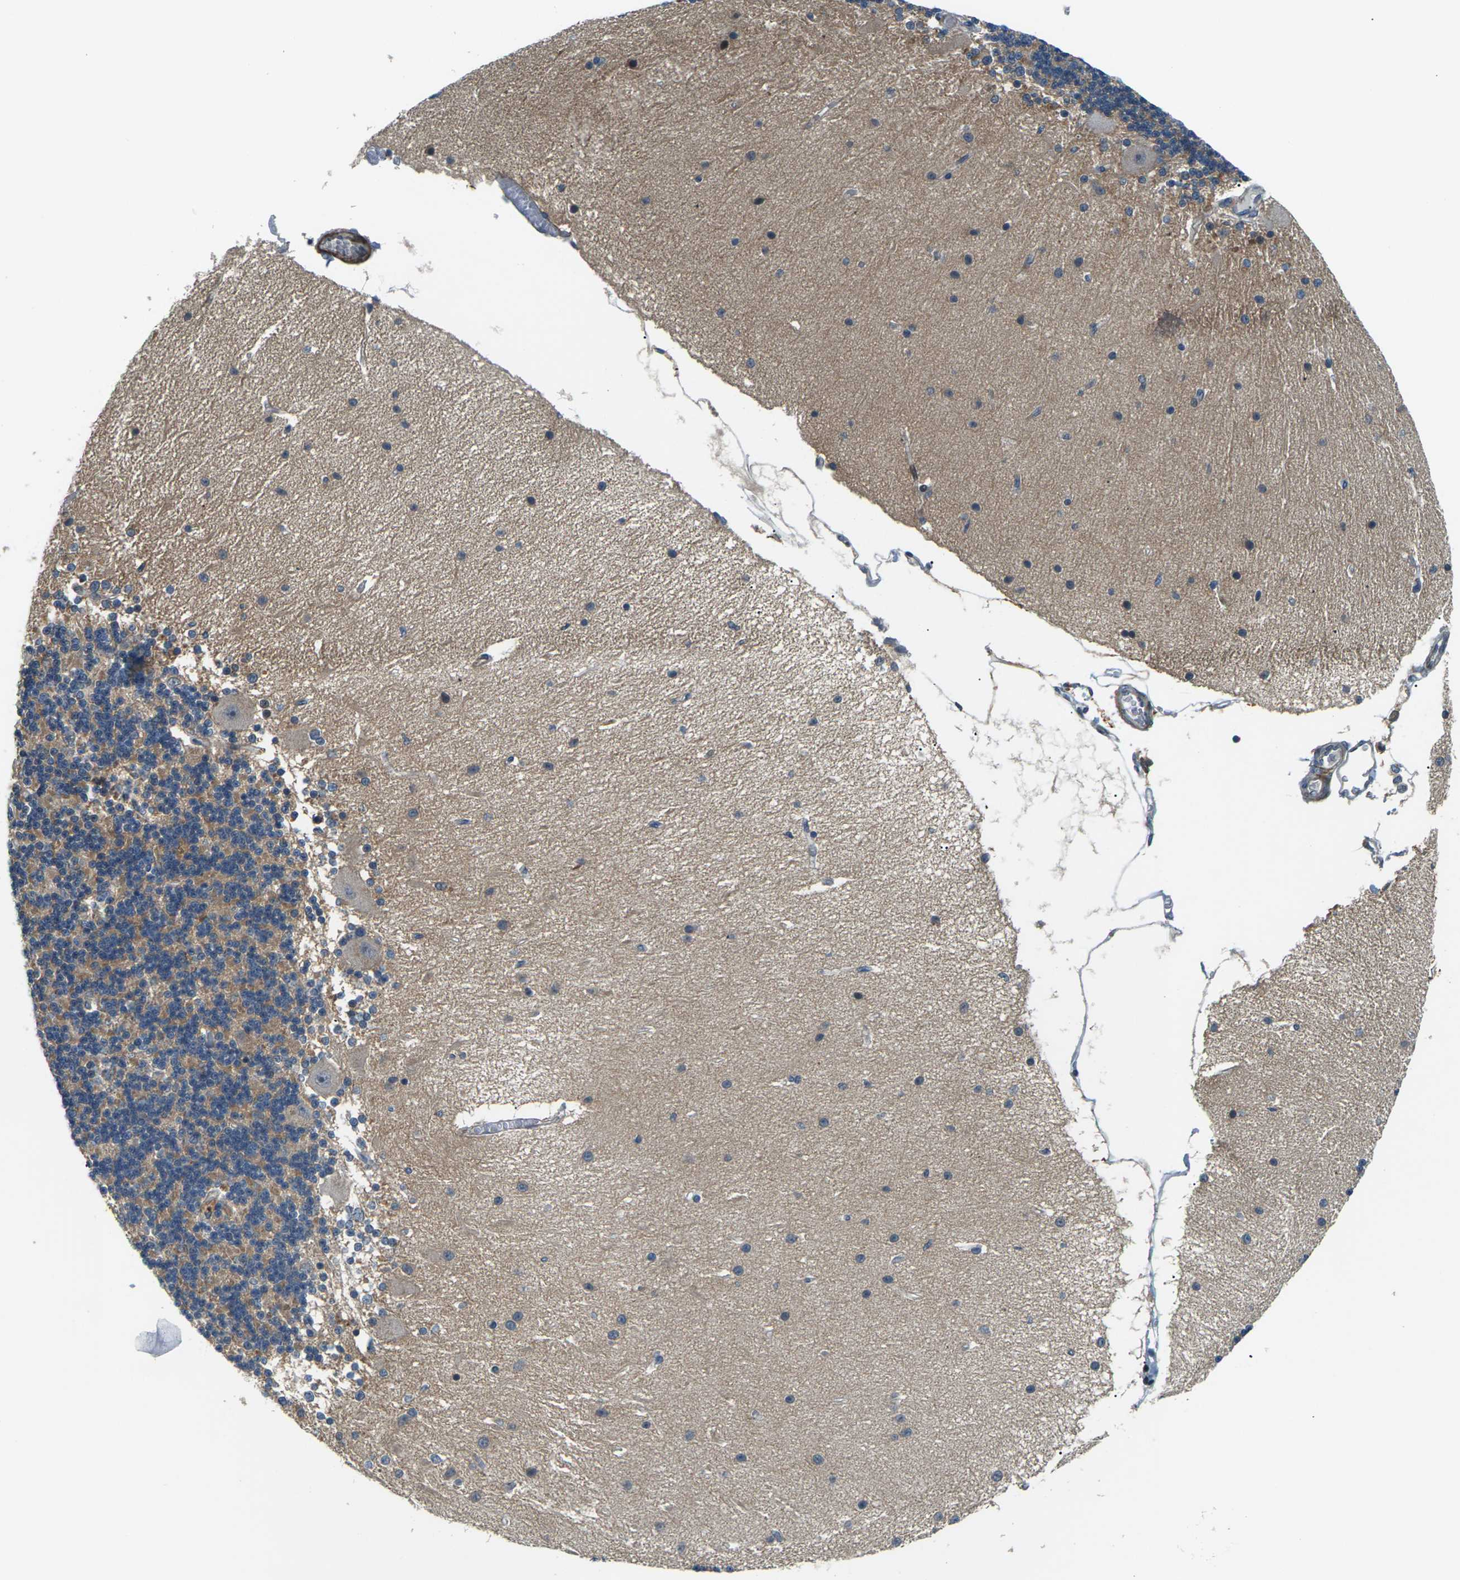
{"staining": {"intensity": "weak", "quantity": "25%-75%", "location": "cytoplasmic/membranous"}, "tissue": "cerebellum", "cell_type": "Cells in granular layer", "image_type": "normal", "snomed": [{"axis": "morphology", "description": "Normal tissue, NOS"}, {"axis": "topography", "description": "Cerebellum"}], "caption": "Cells in granular layer exhibit low levels of weak cytoplasmic/membranous positivity in about 25%-75% of cells in normal human cerebellum.", "gene": "SLC13A3", "patient": {"sex": "female", "age": 54}}